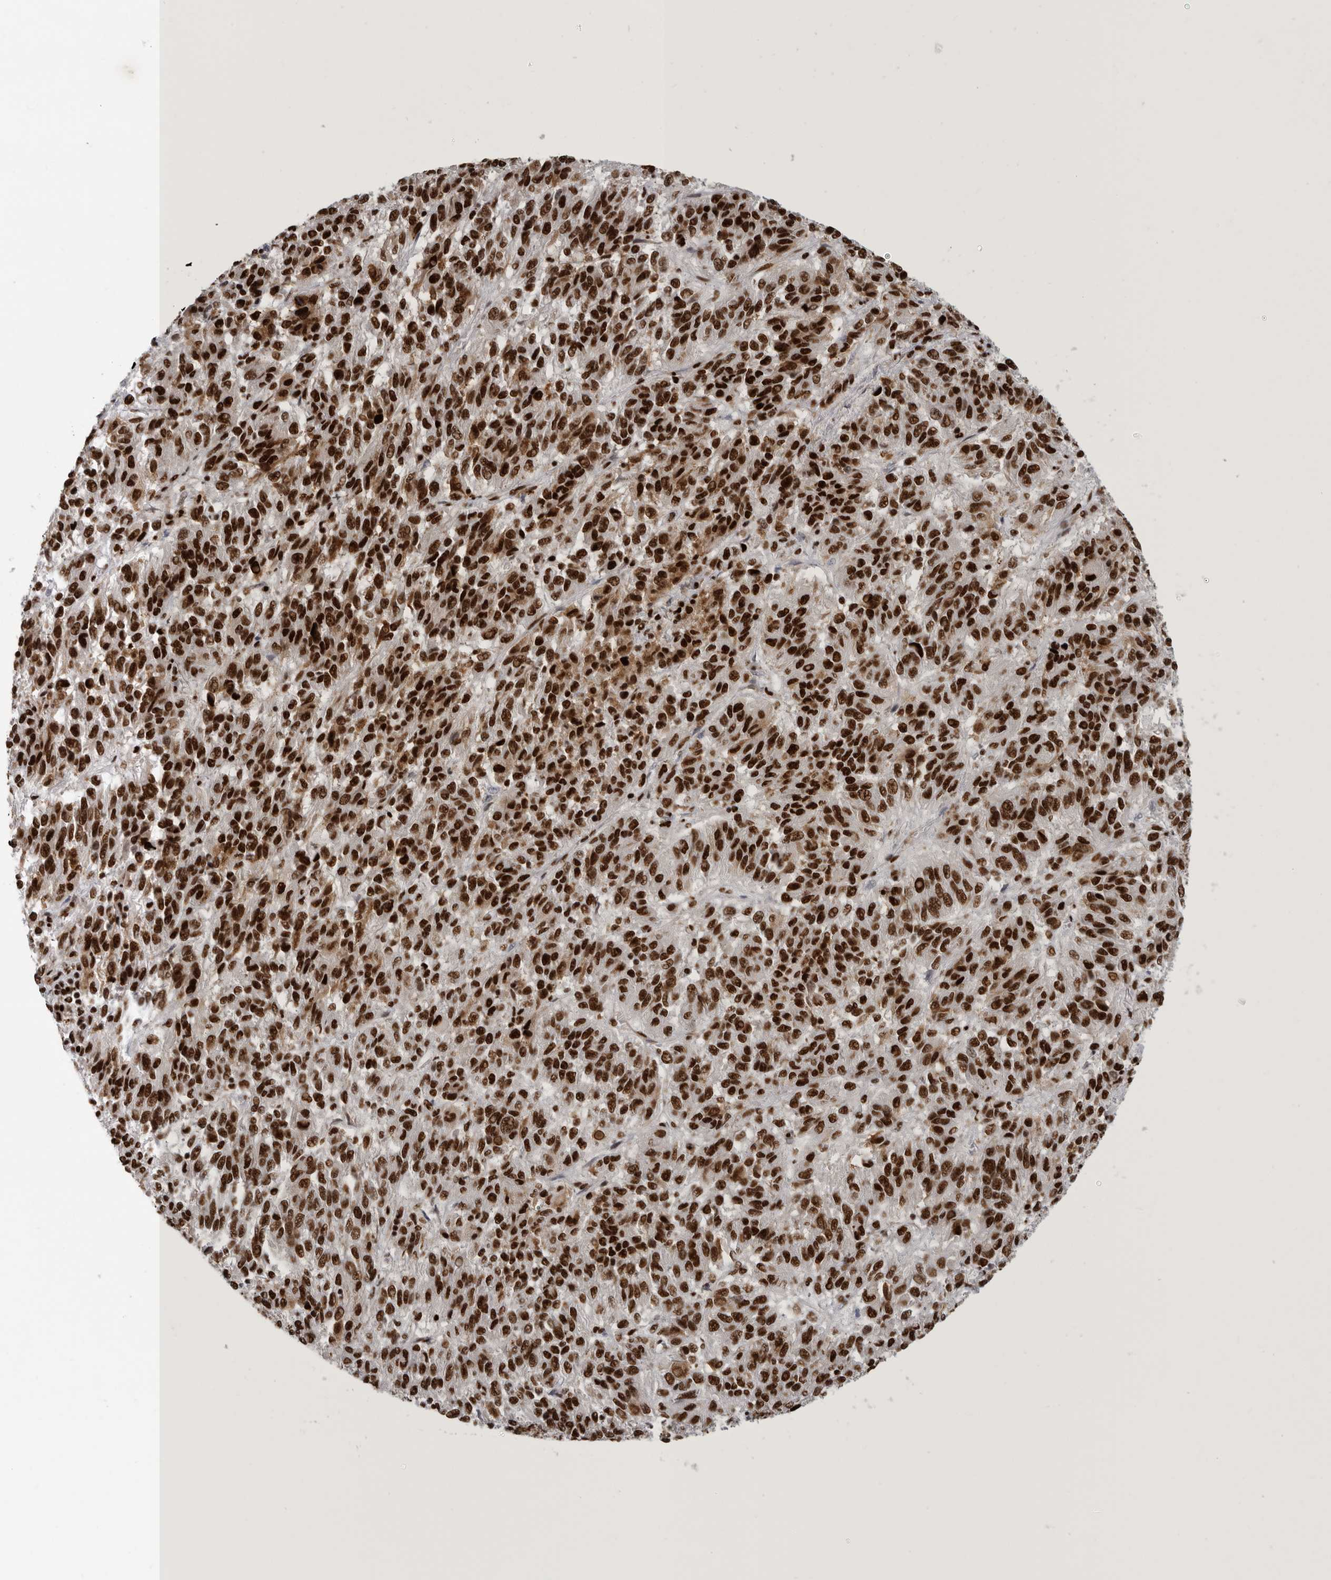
{"staining": {"intensity": "strong", "quantity": ">75%", "location": "nuclear"}, "tissue": "melanoma", "cell_type": "Tumor cells", "image_type": "cancer", "snomed": [{"axis": "morphology", "description": "Malignant melanoma, Metastatic site"}, {"axis": "topography", "description": "Lung"}], "caption": "Protein staining demonstrates strong nuclear expression in about >75% of tumor cells in malignant melanoma (metastatic site).", "gene": "BCLAF1", "patient": {"sex": "male", "age": 64}}